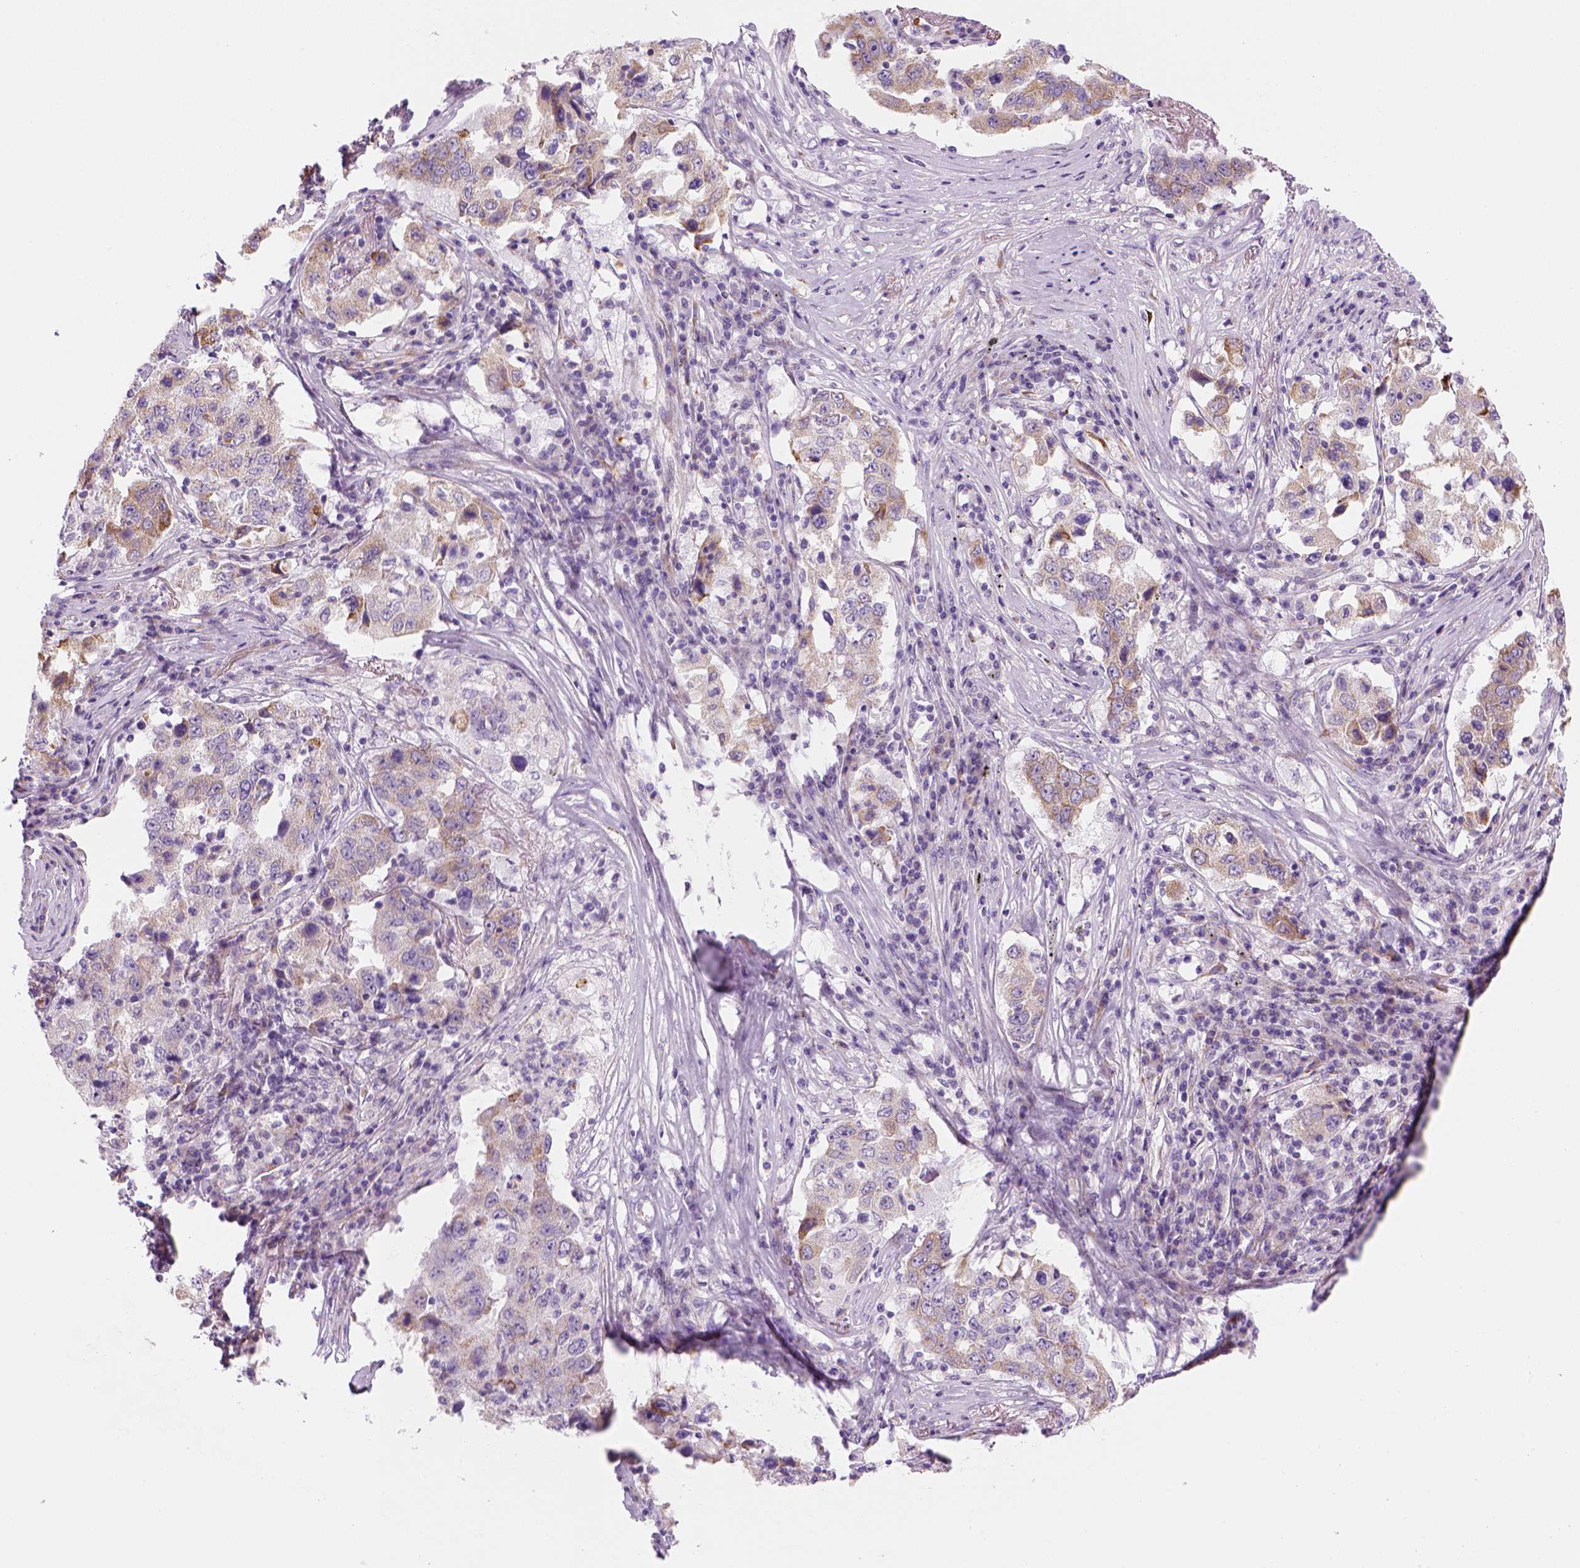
{"staining": {"intensity": "weak", "quantity": "<25%", "location": "cytoplasmic/membranous"}, "tissue": "lung cancer", "cell_type": "Tumor cells", "image_type": "cancer", "snomed": [{"axis": "morphology", "description": "Adenocarcinoma, NOS"}, {"axis": "topography", "description": "Lung"}], "caption": "Immunohistochemistry of adenocarcinoma (lung) demonstrates no staining in tumor cells.", "gene": "CES2", "patient": {"sex": "male", "age": 73}}